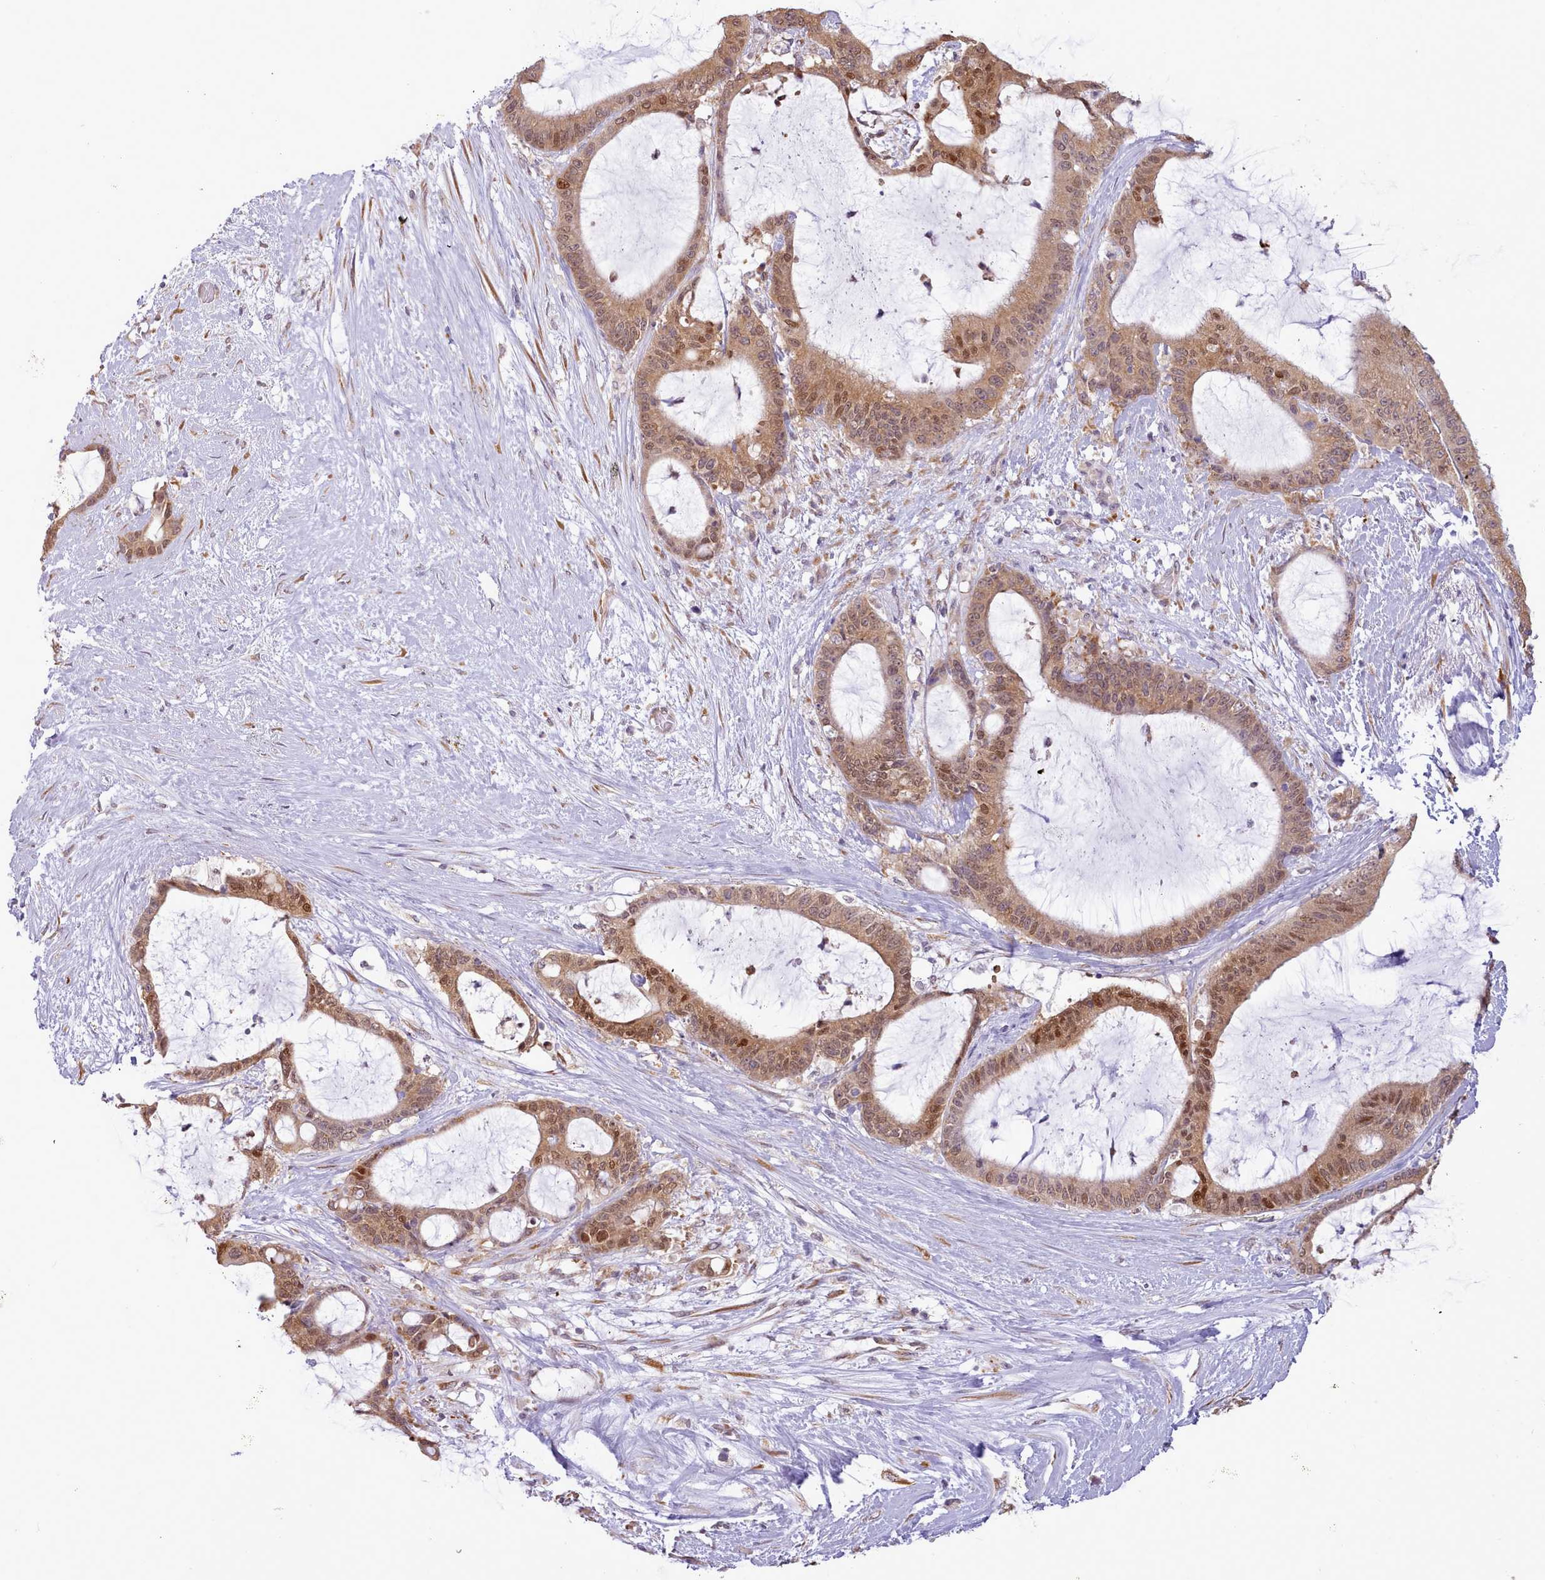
{"staining": {"intensity": "moderate", "quantity": ">75%", "location": "cytoplasmic/membranous,nuclear"}, "tissue": "liver cancer", "cell_type": "Tumor cells", "image_type": "cancer", "snomed": [{"axis": "morphology", "description": "Normal tissue, NOS"}, {"axis": "morphology", "description": "Cholangiocarcinoma"}, {"axis": "topography", "description": "Liver"}, {"axis": "topography", "description": "Peripheral nerve tissue"}], "caption": "DAB (3,3'-diaminobenzidine) immunohistochemical staining of cholangiocarcinoma (liver) displays moderate cytoplasmic/membranous and nuclear protein expression in approximately >75% of tumor cells.", "gene": "SEC61B", "patient": {"sex": "female", "age": 73}}